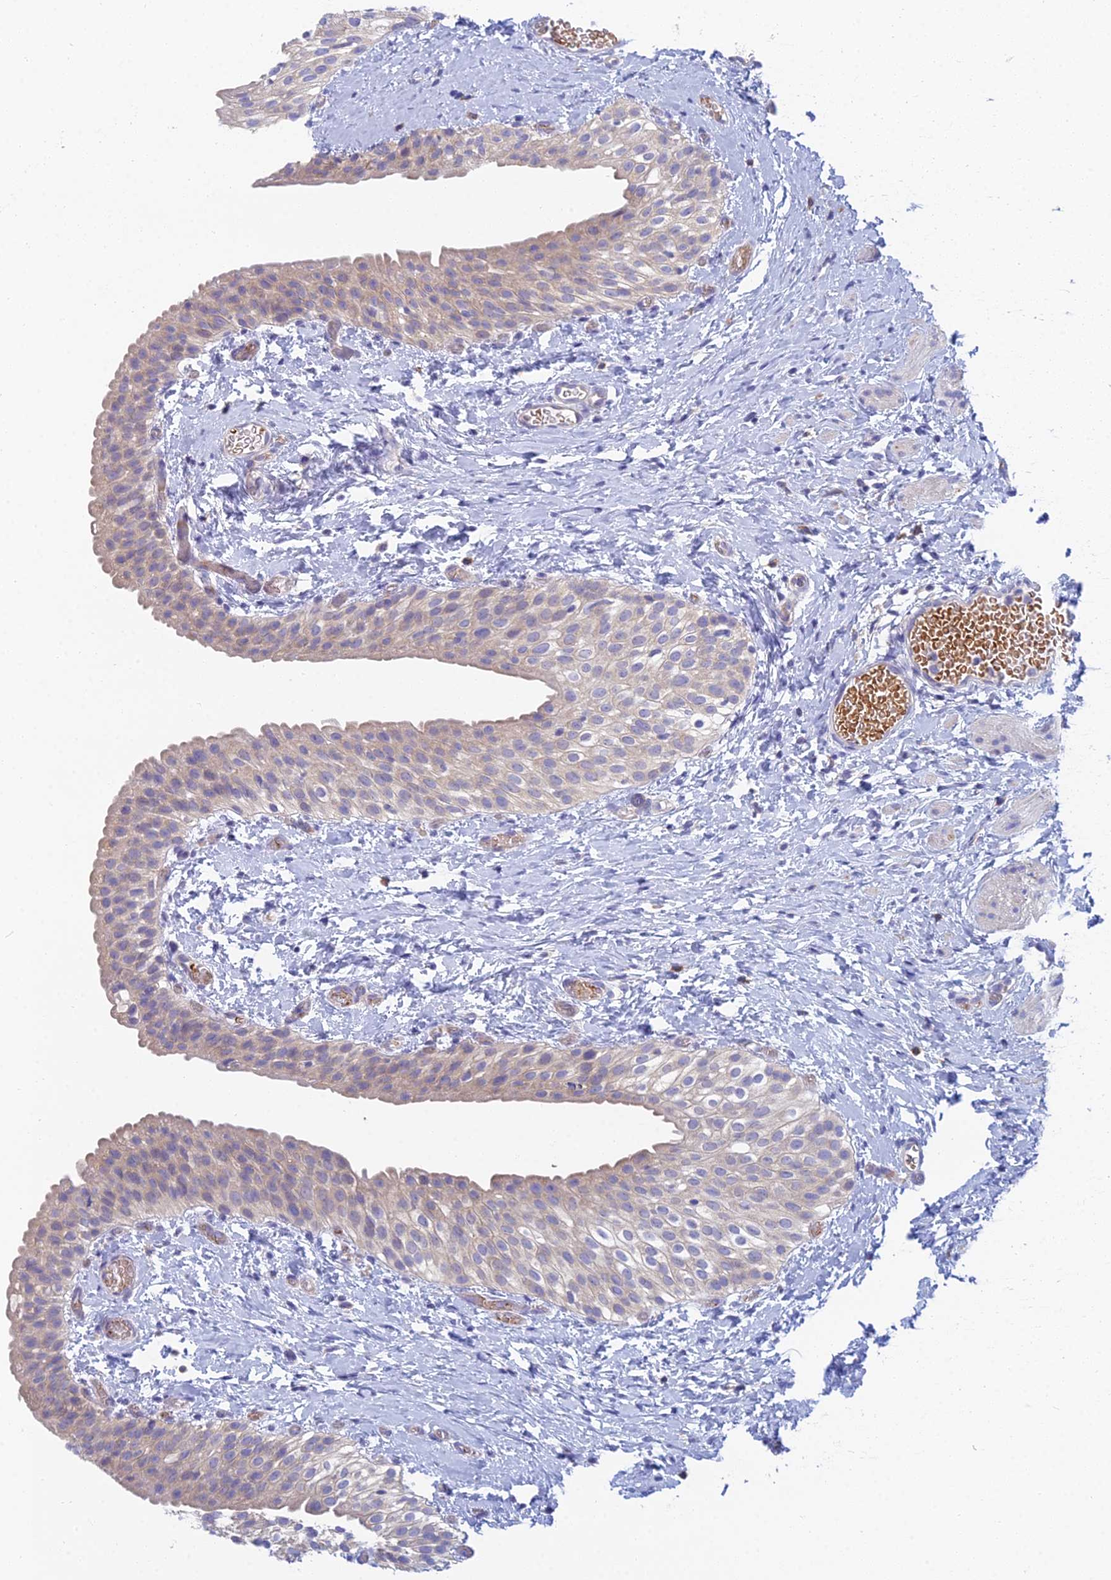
{"staining": {"intensity": "weak", "quantity": "25%-75%", "location": "cytoplasmic/membranous"}, "tissue": "urinary bladder", "cell_type": "Urothelial cells", "image_type": "normal", "snomed": [{"axis": "morphology", "description": "Normal tissue, NOS"}, {"axis": "topography", "description": "Urinary bladder"}], "caption": "IHC image of normal urinary bladder: human urinary bladder stained using immunohistochemistry (IHC) shows low levels of weak protein expression localized specifically in the cytoplasmic/membranous of urothelial cells, appearing as a cytoplasmic/membranous brown color.", "gene": "ZNF564", "patient": {"sex": "male", "age": 1}}